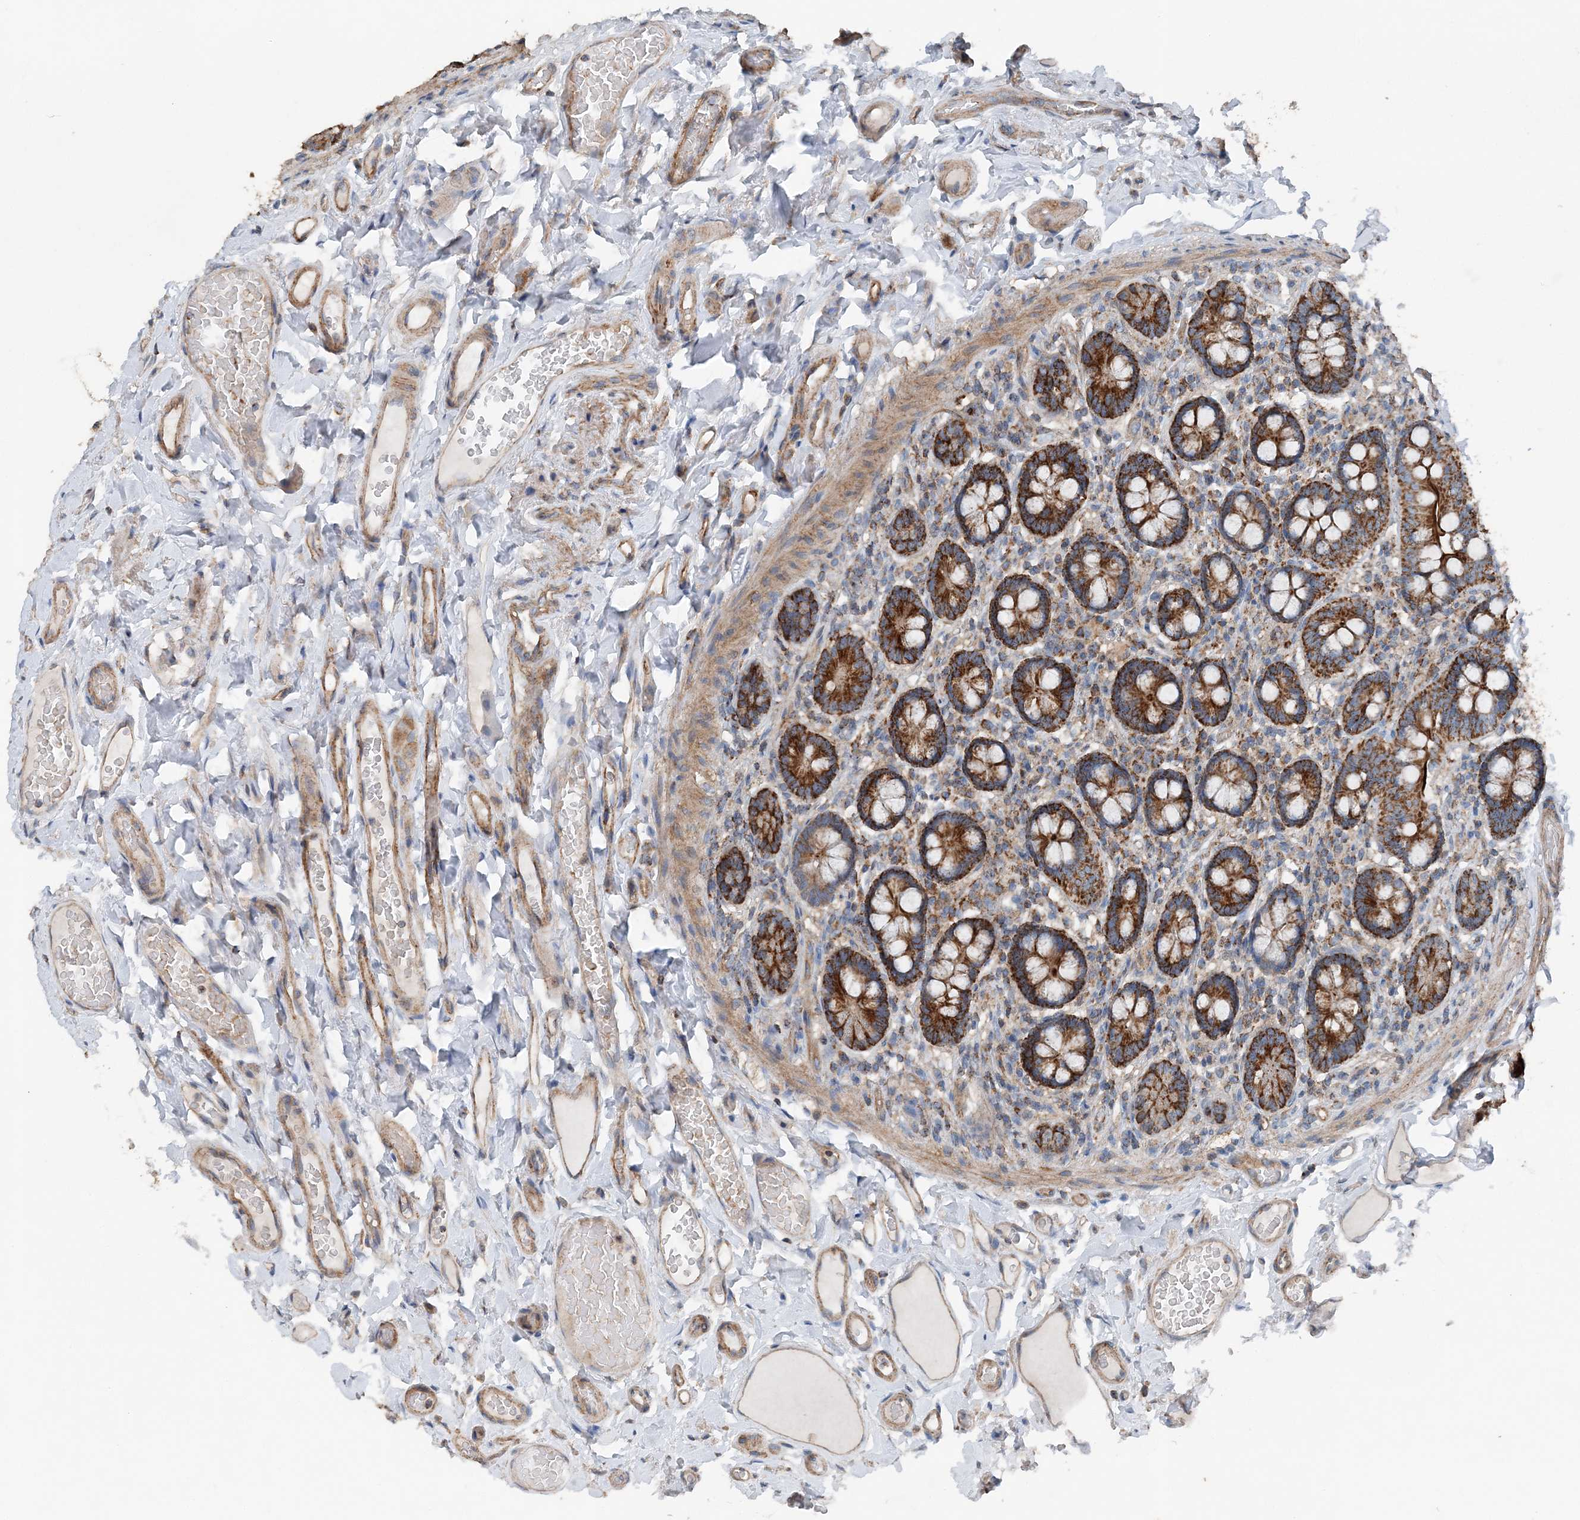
{"staining": {"intensity": "strong", "quantity": ">75%", "location": "cytoplasmic/membranous"}, "tissue": "small intestine", "cell_type": "Glandular cells", "image_type": "normal", "snomed": [{"axis": "morphology", "description": "Normal tissue, NOS"}, {"axis": "topography", "description": "Small intestine"}], "caption": "Brown immunohistochemical staining in normal human small intestine displays strong cytoplasmic/membranous positivity in approximately >75% of glandular cells.", "gene": "SPRY2", "patient": {"sex": "female", "age": 64}}